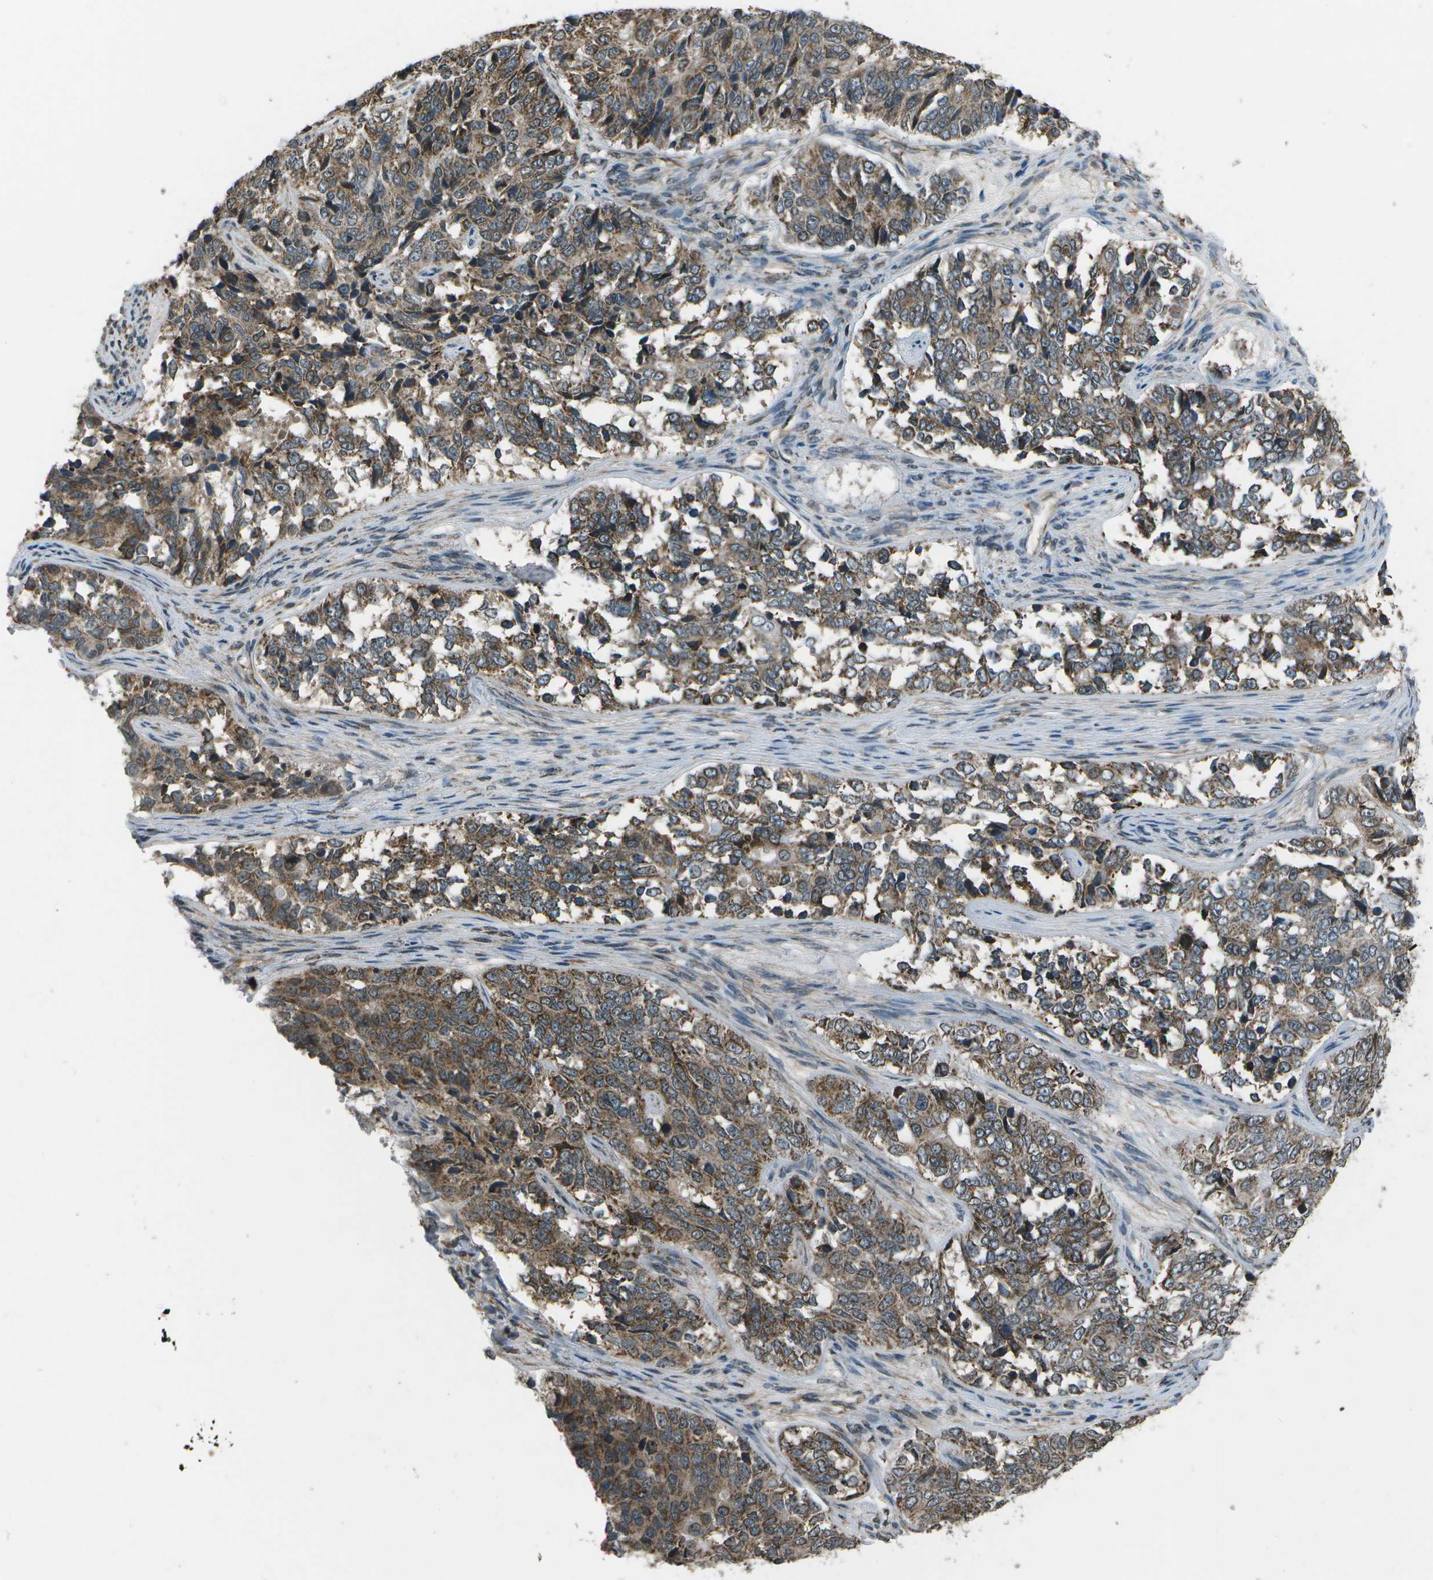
{"staining": {"intensity": "moderate", "quantity": ">75%", "location": "cytoplasmic/membranous"}, "tissue": "ovarian cancer", "cell_type": "Tumor cells", "image_type": "cancer", "snomed": [{"axis": "morphology", "description": "Carcinoma, endometroid"}, {"axis": "topography", "description": "Ovary"}], "caption": "Moderate cytoplasmic/membranous protein expression is appreciated in about >75% of tumor cells in ovarian cancer.", "gene": "EIF2AK1", "patient": {"sex": "female", "age": 51}}